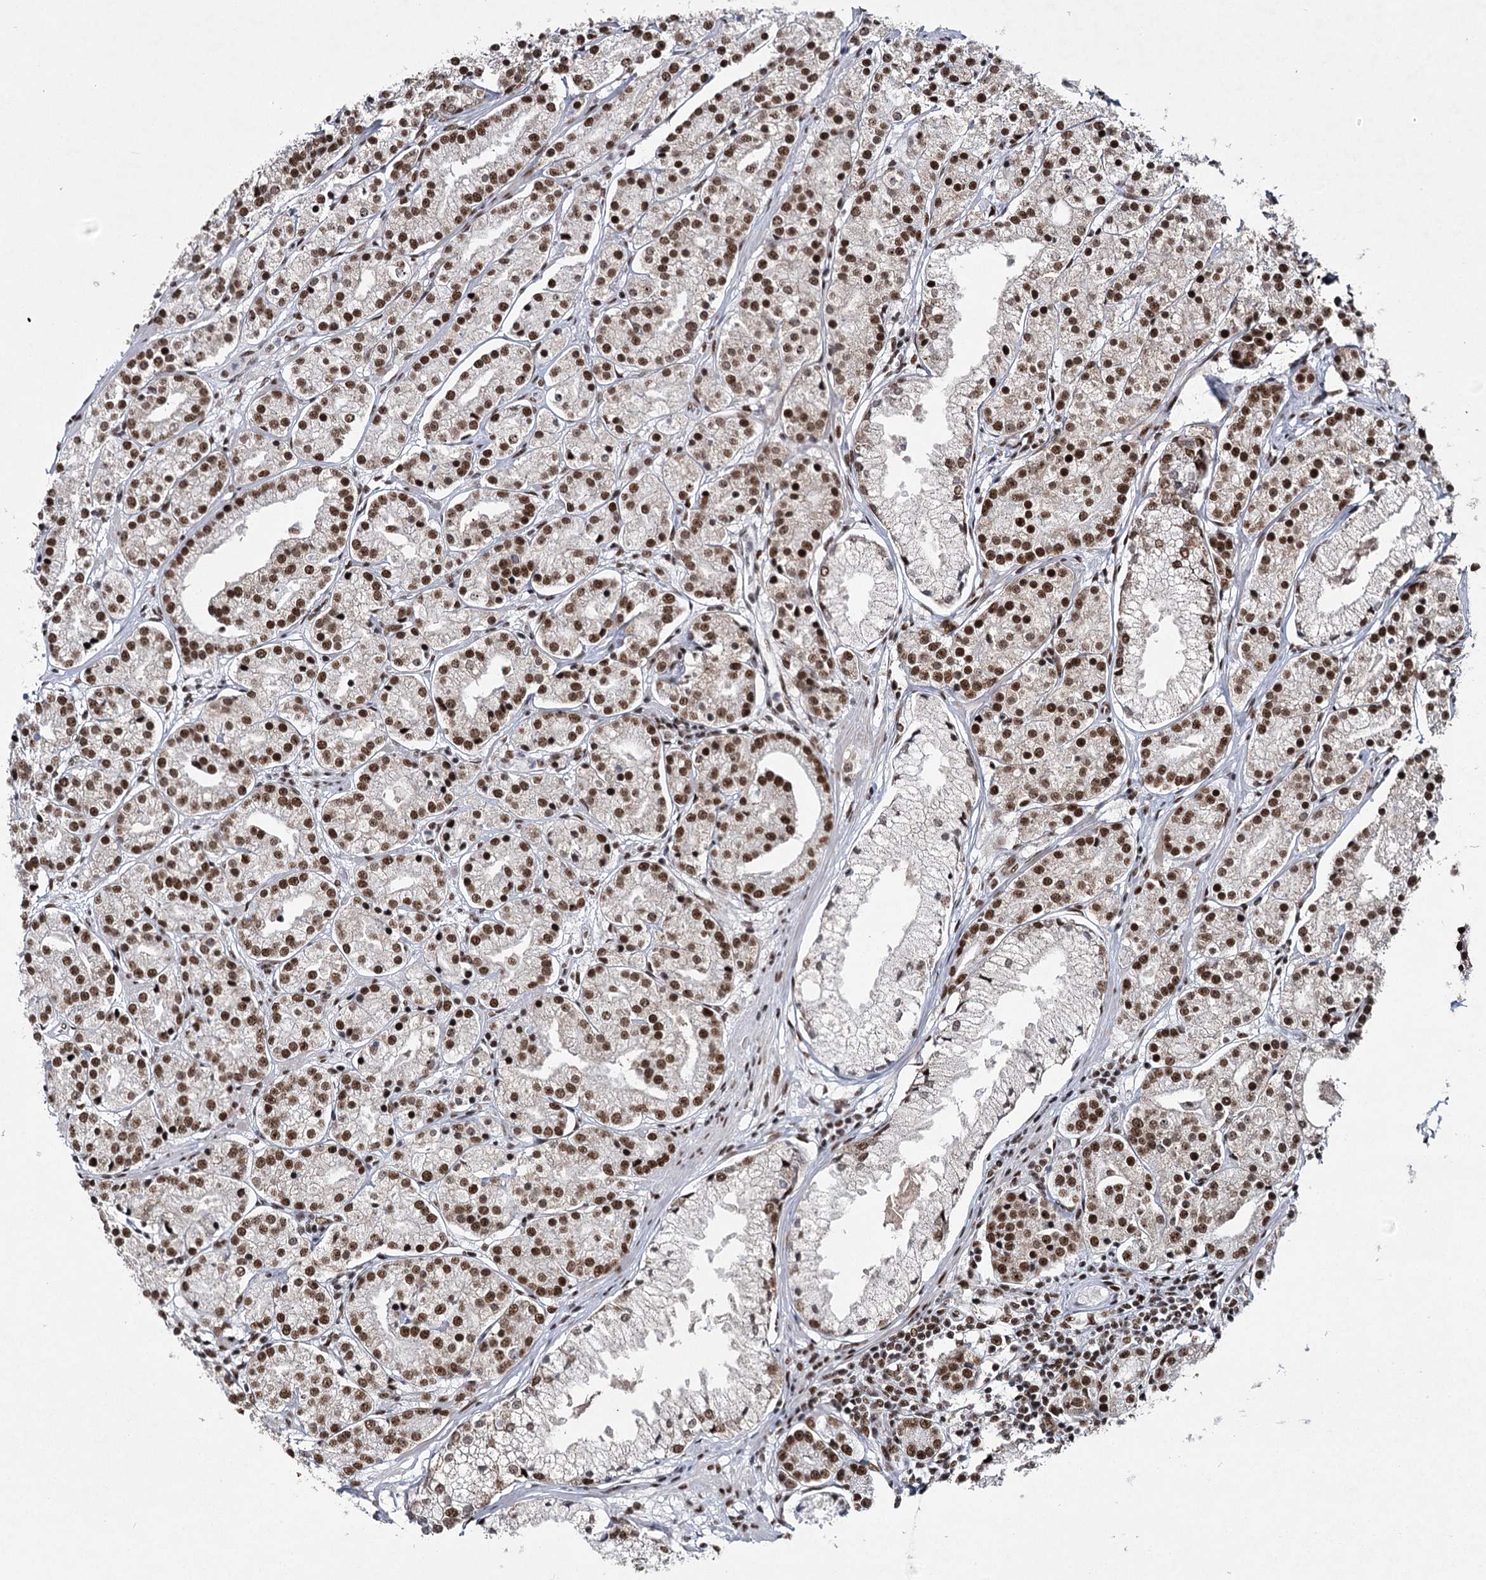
{"staining": {"intensity": "strong", "quantity": ">75%", "location": "nuclear"}, "tissue": "prostate cancer", "cell_type": "Tumor cells", "image_type": "cancer", "snomed": [{"axis": "morphology", "description": "Adenocarcinoma, High grade"}, {"axis": "topography", "description": "Prostate"}], "caption": "Immunohistochemical staining of prostate high-grade adenocarcinoma shows high levels of strong nuclear expression in approximately >75% of tumor cells. (IHC, brightfield microscopy, high magnification).", "gene": "SCAF8", "patient": {"sex": "male", "age": 69}}